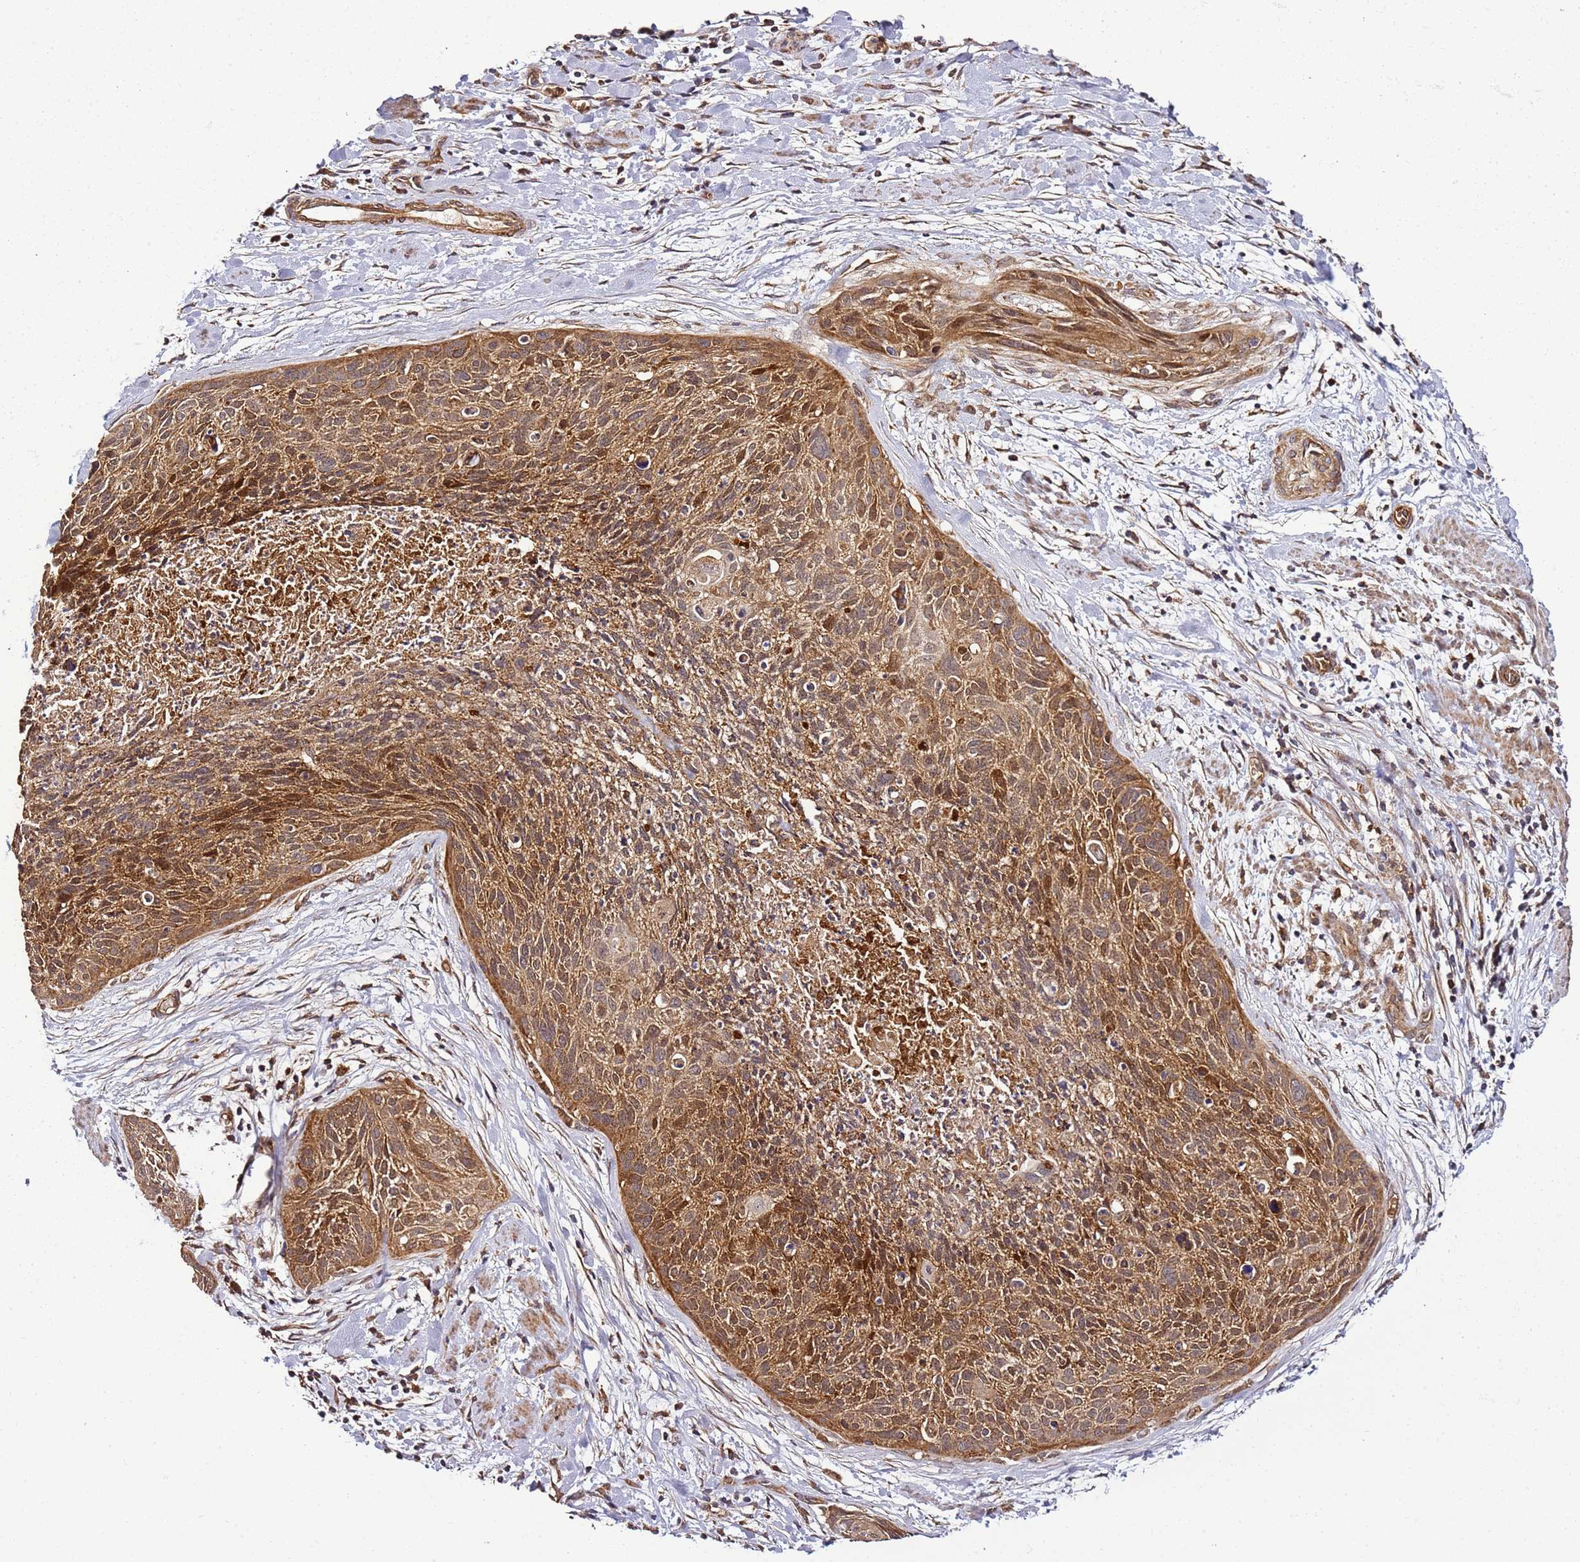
{"staining": {"intensity": "strong", "quantity": ">75%", "location": "cytoplasmic/membranous"}, "tissue": "cervical cancer", "cell_type": "Tumor cells", "image_type": "cancer", "snomed": [{"axis": "morphology", "description": "Squamous cell carcinoma, NOS"}, {"axis": "topography", "description": "Cervix"}], "caption": "Protein staining exhibits strong cytoplasmic/membranous staining in about >75% of tumor cells in cervical squamous cell carcinoma.", "gene": "TM2D2", "patient": {"sex": "female", "age": 55}}